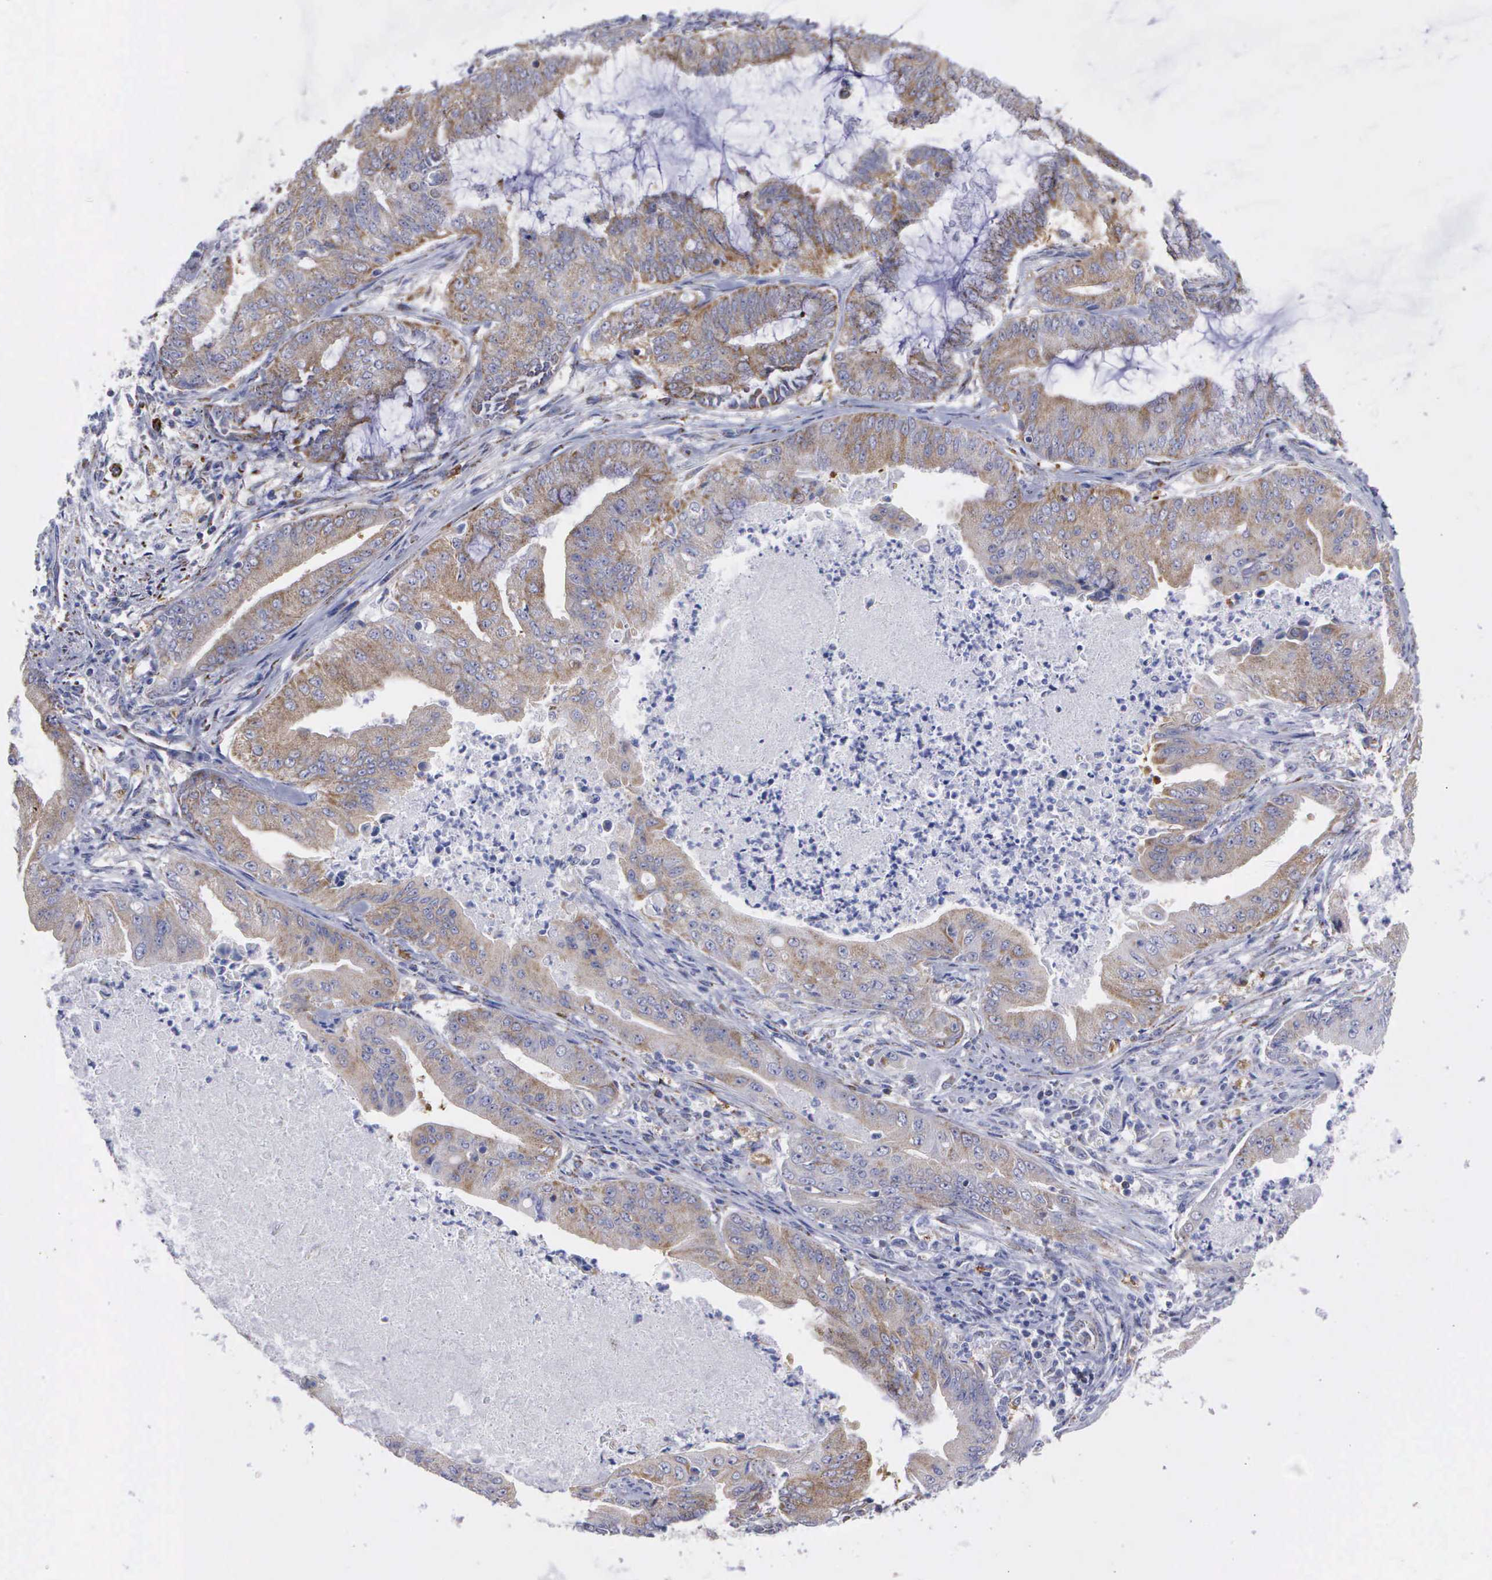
{"staining": {"intensity": "moderate", "quantity": ">75%", "location": "cytoplasmic/membranous"}, "tissue": "endometrial cancer", "cell_type": "Tumor cells", "image_type": "cancer", "snomed": [{"axis": "morphology", "description": "Adenocarcinoma, NOS"}, {"axis": "topography", "description": "Endometrium"}], "caption": "An immunohistochemistry (IHC) photomicrograph of tumor tissue is shown. Protein staining in brown highlights moderate cytoplasmic/membranous positivity in endometrial adenocarcinoma within tumor cells.", "gene": "APOOL", "patient": {"sex": "female", "age": 63}}